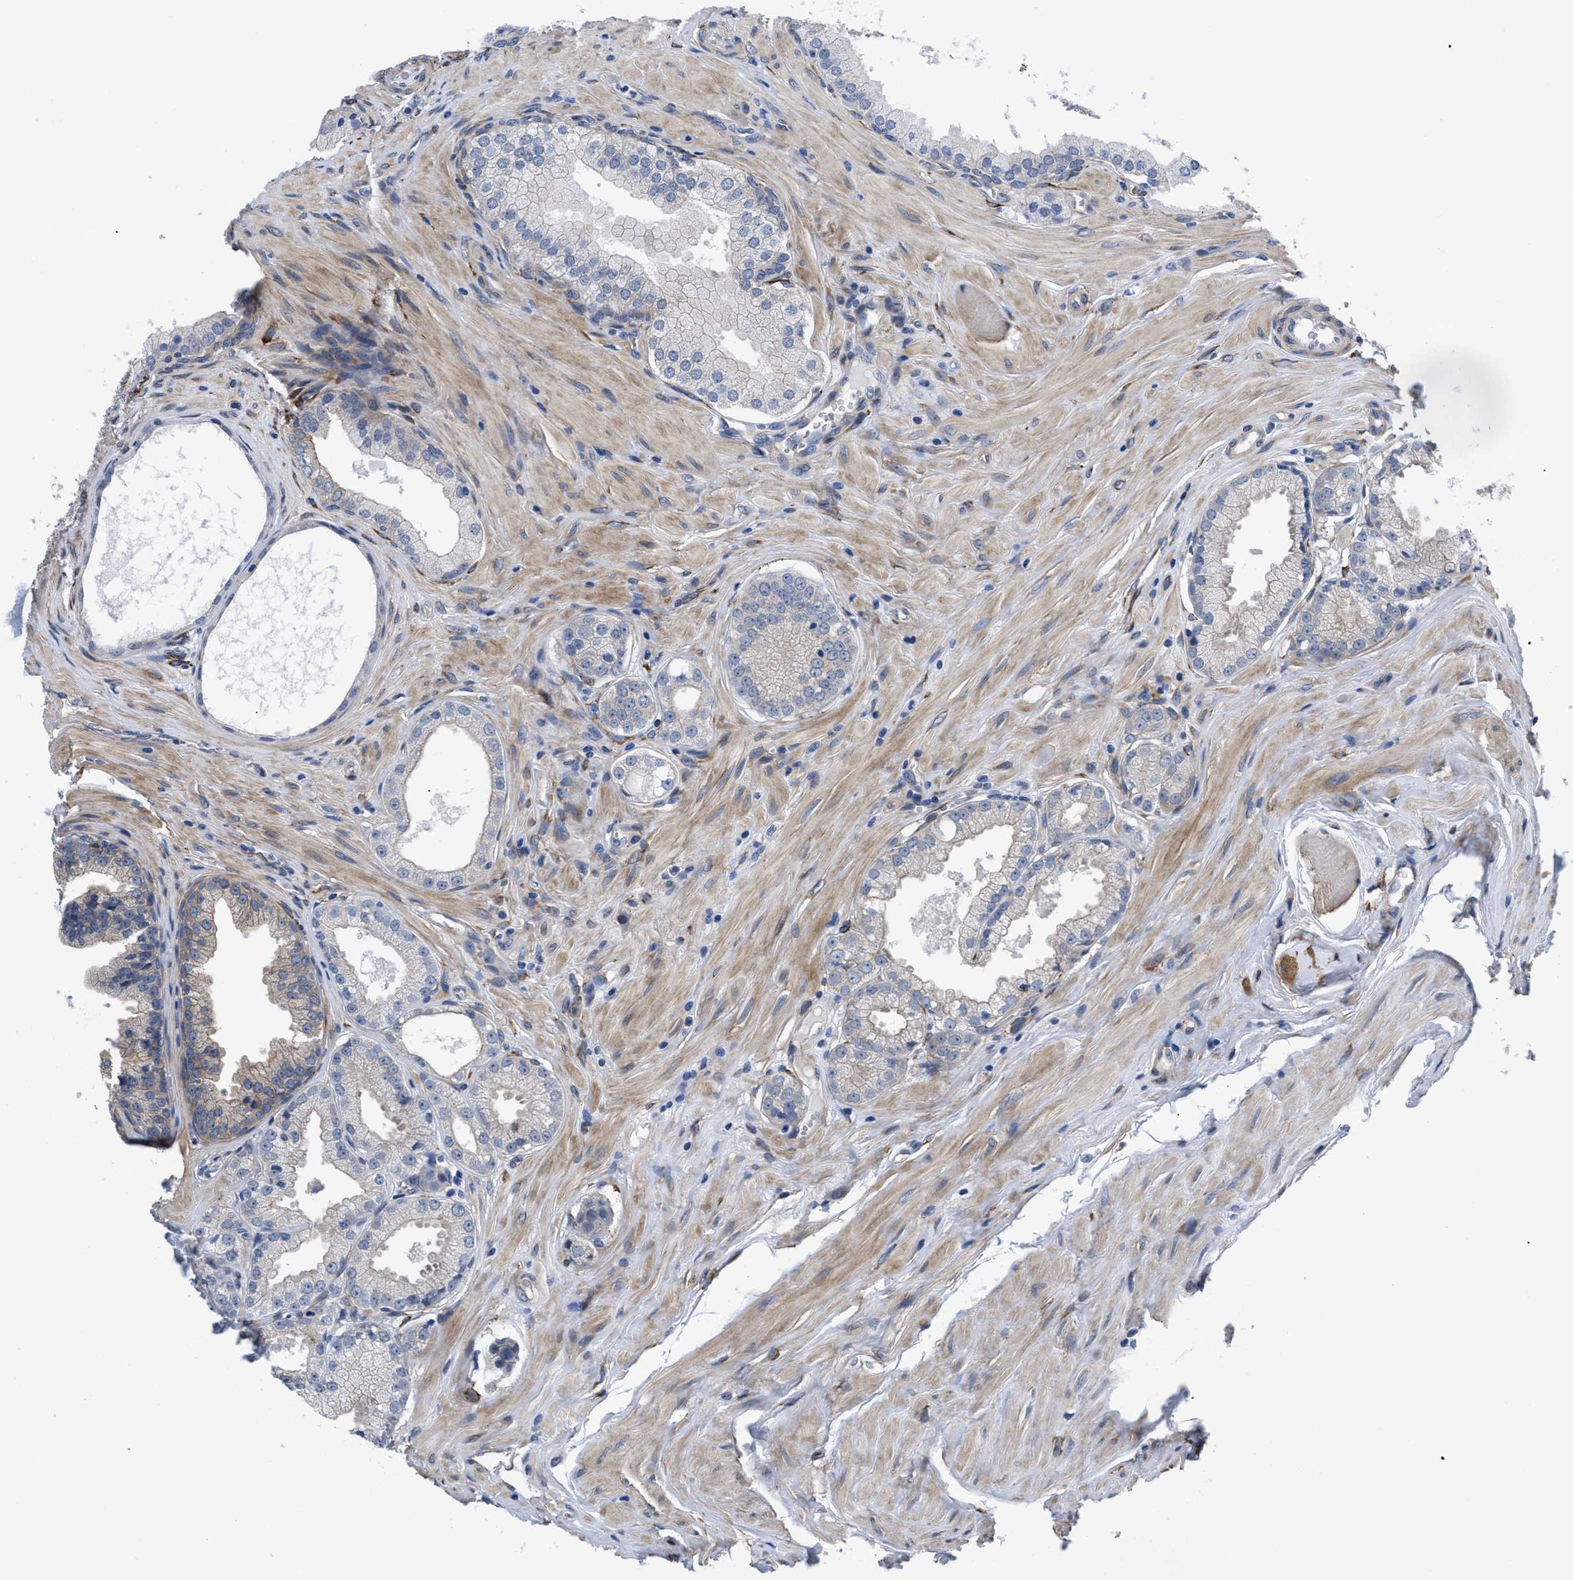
{"staining": {"intensity": "negative", "quantity": "none", "location": "none"}, "tissue": "prostate cancer", "cell_type": "Tumor cells", "image_type": "cancer", "snomed": [{"axis": "morphology", "description": "Adenocarcinoma, Low grade"}, {"axis": "topography", "description": "Prostate"}], "caption": "Tumor cells are negative for protein expression in human low-grade adenocarcinoma (prostate). (IHC, brightfield microscopy, high magnification).", "gene": "SQLE", "patient": {"sex": "male", "age": 57}}